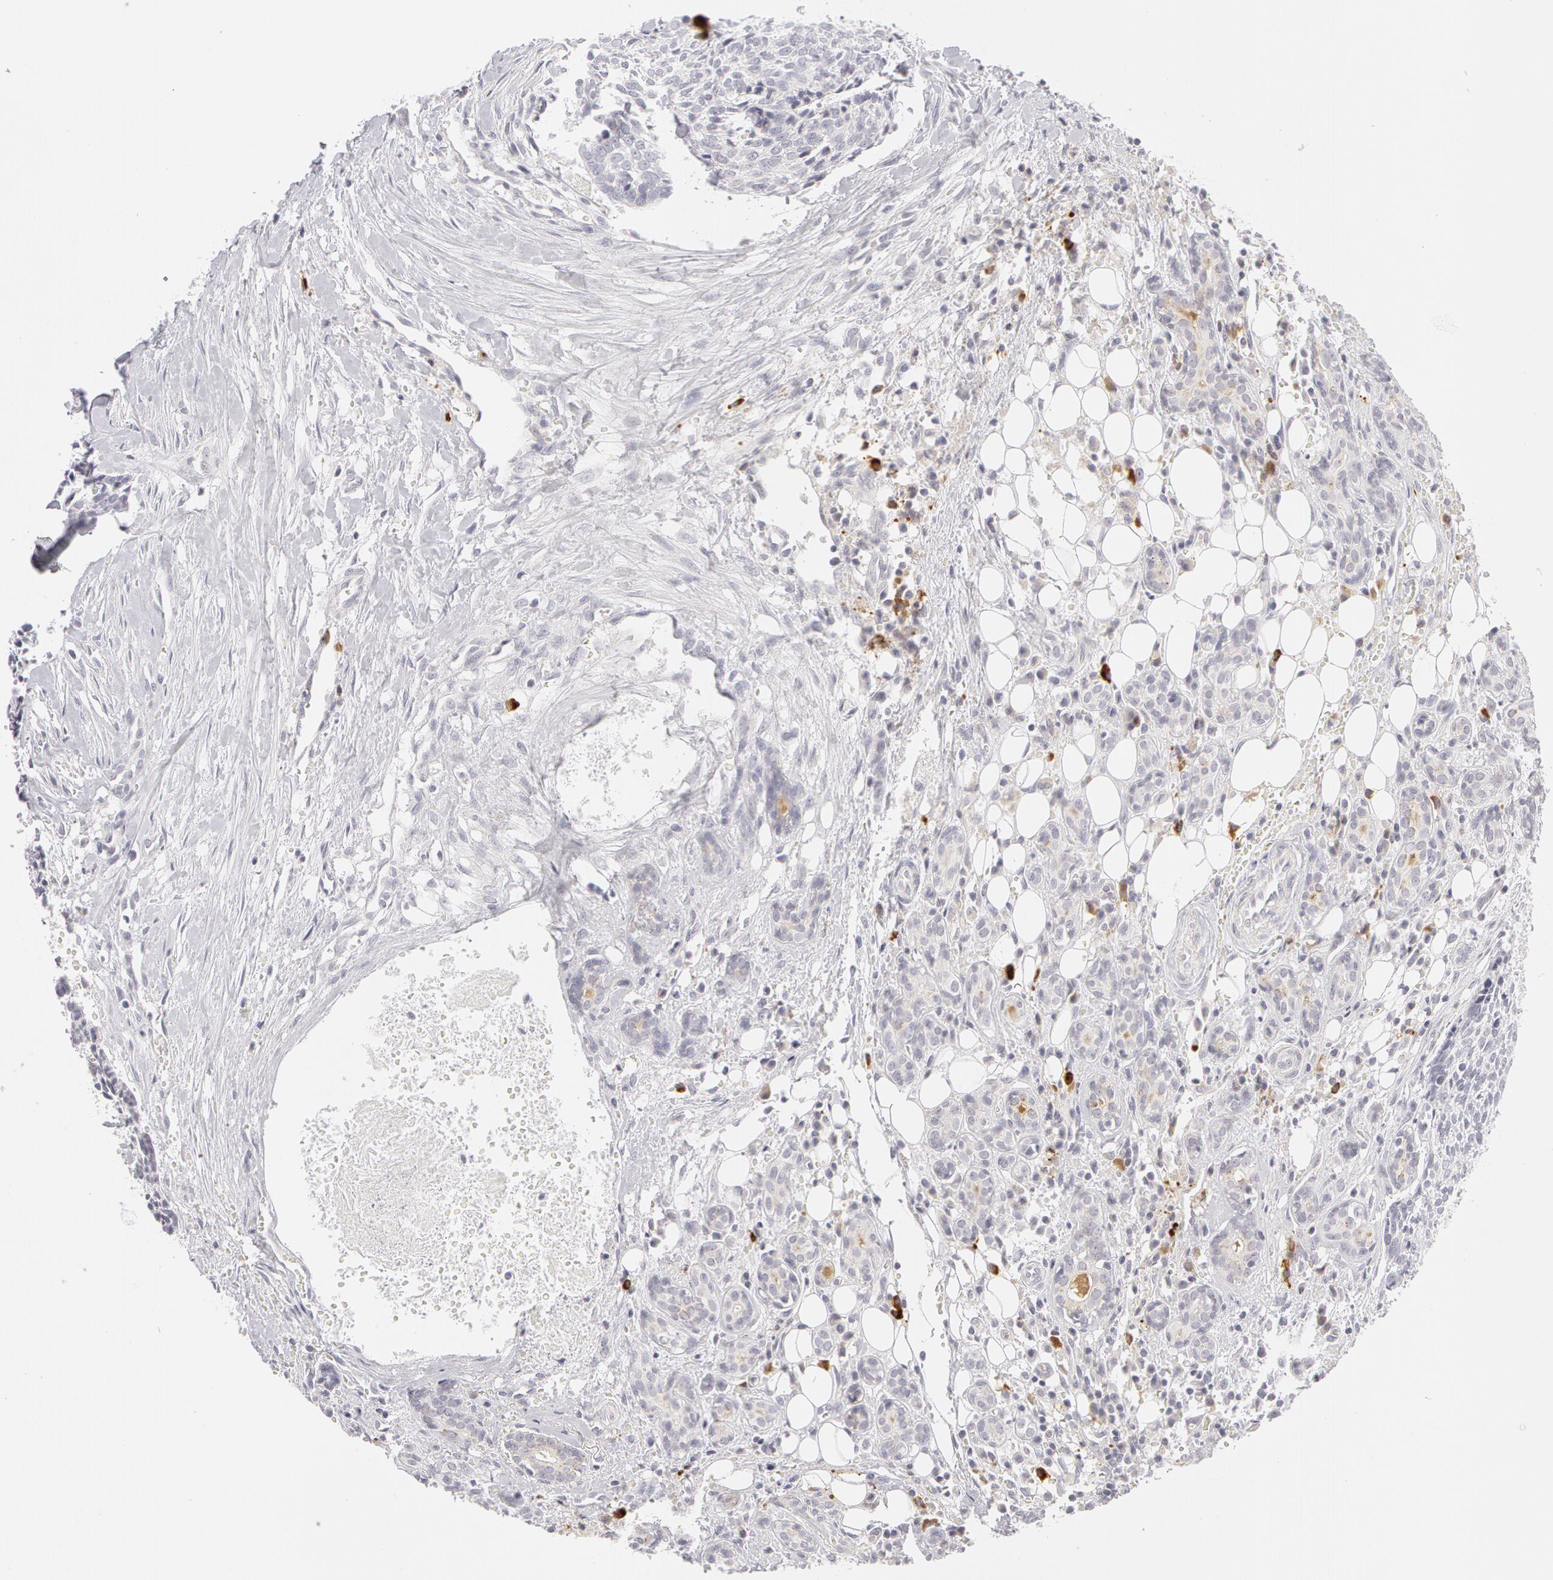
{"staining": {"intensity": "negative", "quantity": "none", "location": "none"}, "tissue": "head and neck cancer", "cell_type": "Tumor cells", "image_type": "cancer", "snomed": [{"axis": "morphology", "description": "Squamous cell carcinoma, NOS"}, {"axis": "topography", "description": "Salivary gland"}, {"axis": "topography", "description": "Head-Neck"}], "caption": "This is an immunohistochemistry histopathology image of head and neck cancer. There is no positivity in tumor cells.", "gene": "ABCB1", "patient": {"sex": "male", "age": 70}}